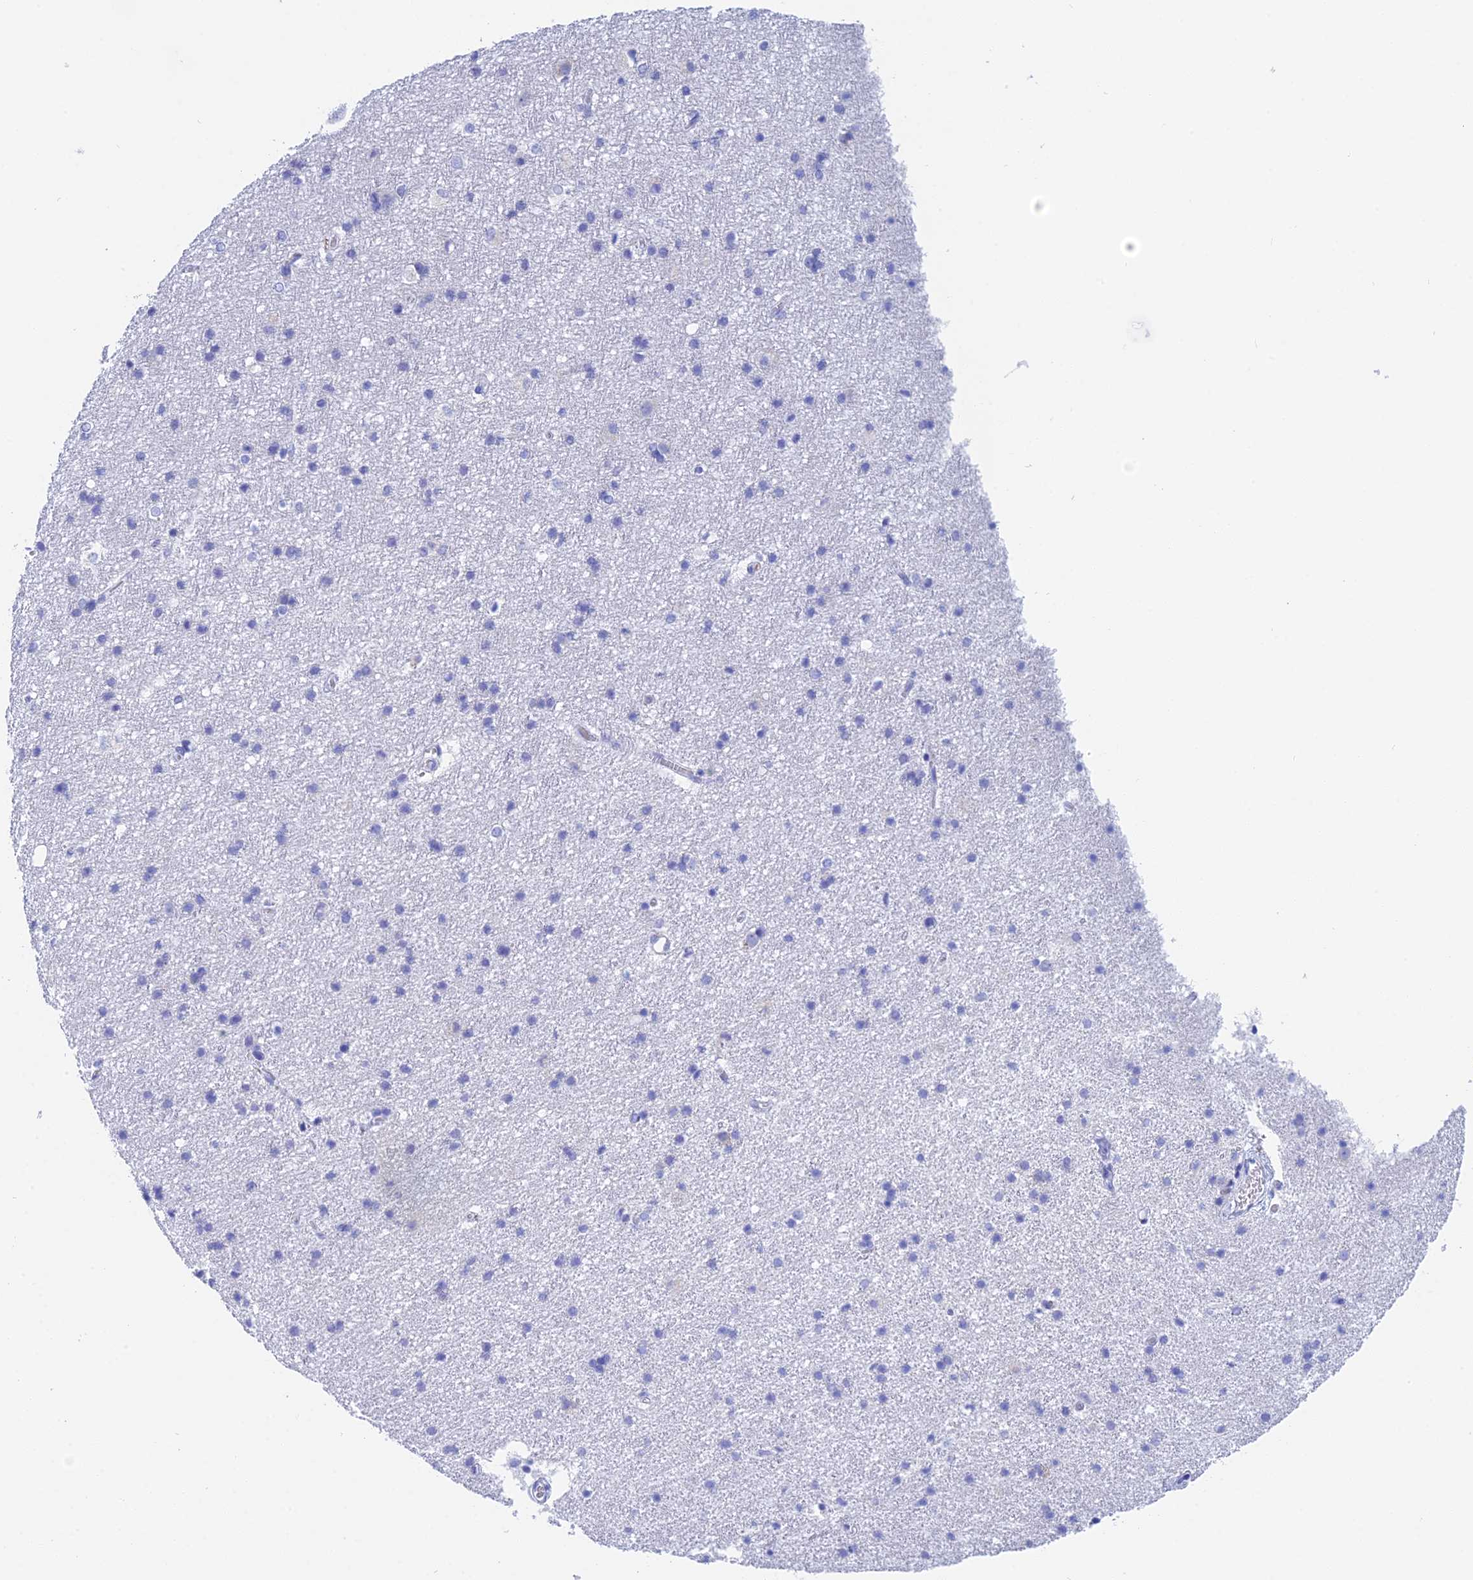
{"staining": {"intensity": "negative", "quantity": "none", "location": "none"}, "tissue": "cerebral cortex", "cell_type": "Endothelial cells", "image_type": "normal", "snomed": [{"axis": "morphology", "description": "Normal tissue, NOS"}, {"axis": "topography", "description": "Cerebral cortex"}], "caption": "The histopathology image exhibits no staining of endothelial cells in benign cerebral cortex.", "gene": "TEX101", "patient": {"sex": "male", "age": 54}}